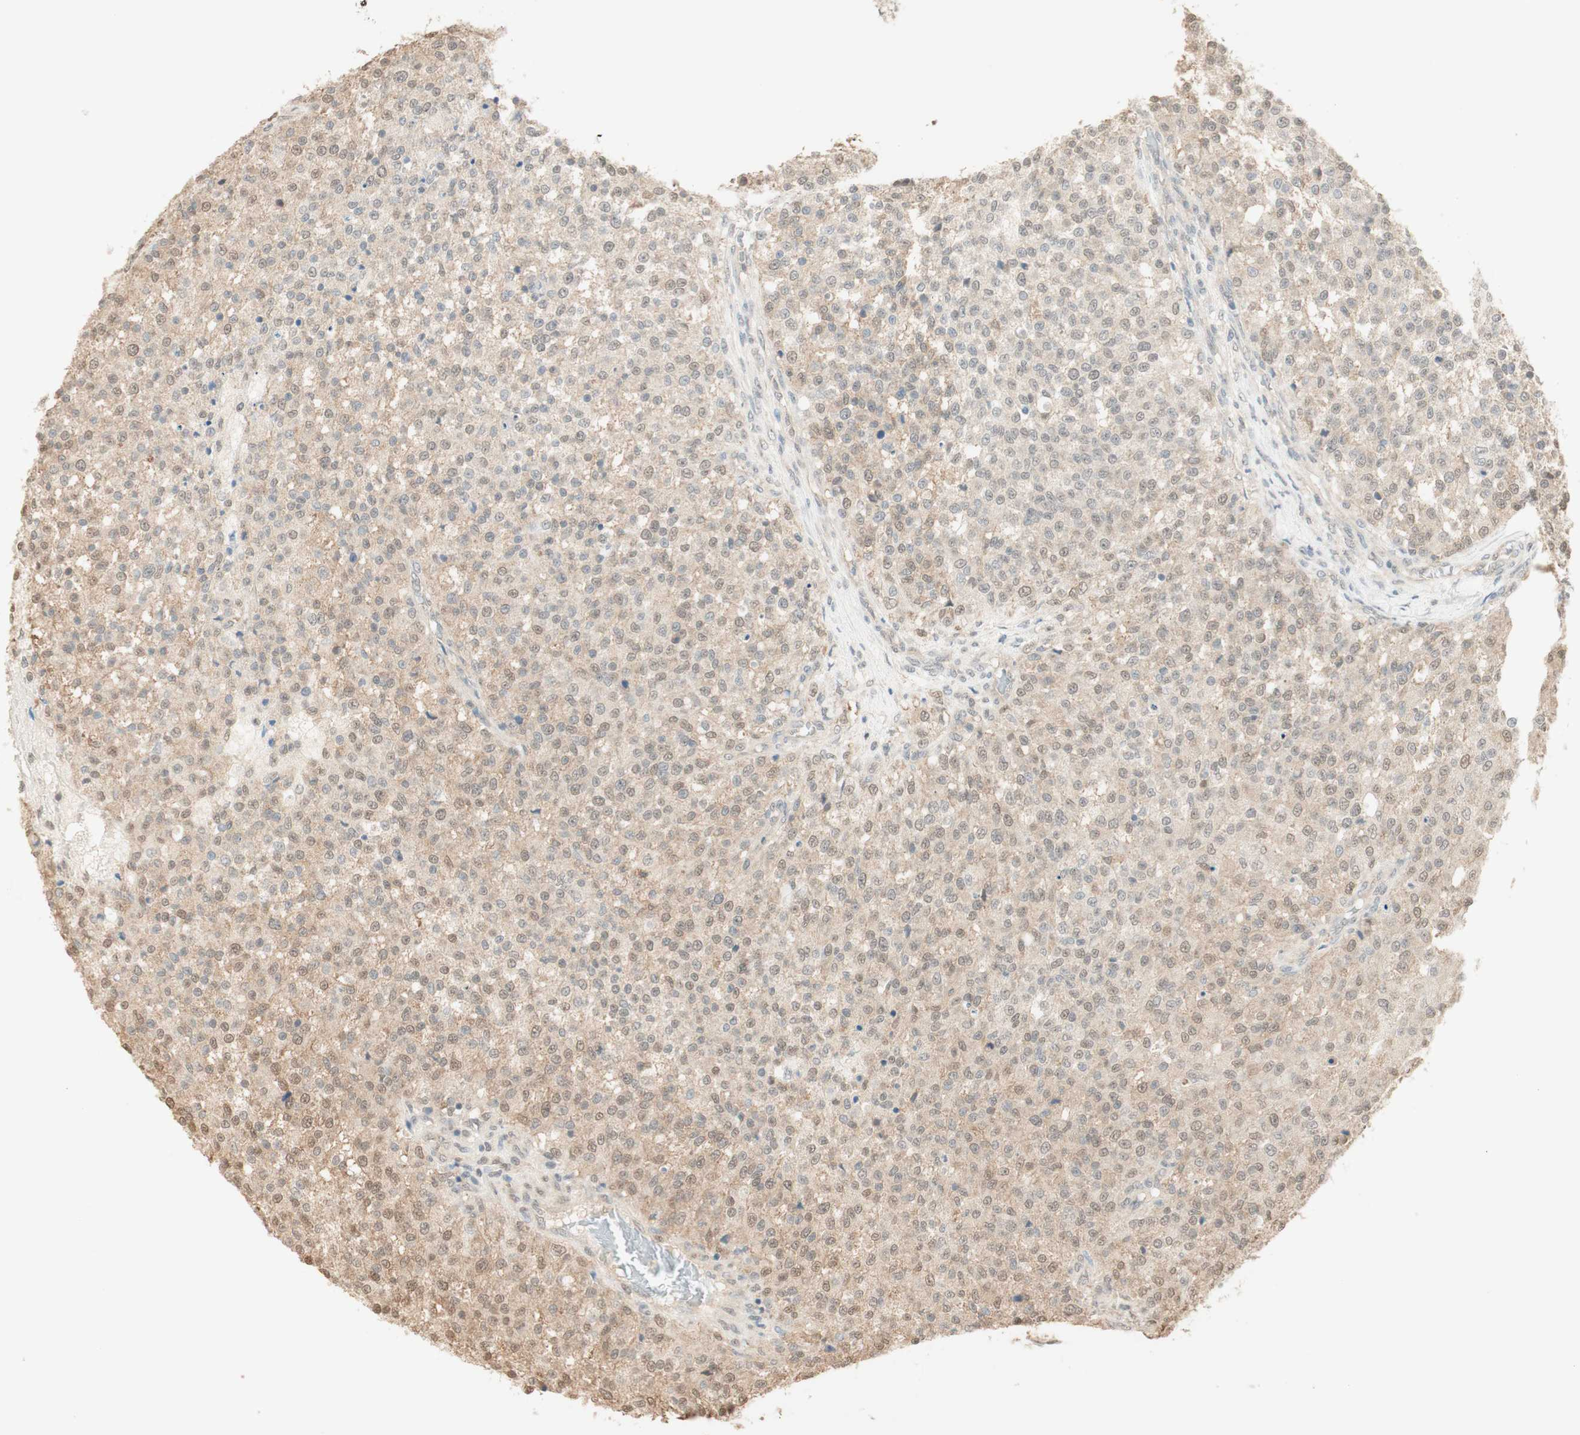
{"staining": {"intensity": "weak", "quantity": ">75%", "location": "cytoplasmic/membranous,nuclear"}, "tissue": "testis cancer", "cell_type": "Tumor cells", "image_type": "cancer", "snomed": [{"axis": "morphology", "description": "Seminoma, NOS"}, {"axis": "topography", "description": "Testis"}], "caption": "High-power microscopy captured an IHC image of testis cancer (seminoma), revealing weak cytoplasmic/membranous and nuclear staining in approximately >75% of tumor cells. (brown staining indicates protein expression, while blue staining denotes nuclei).", "gene": "SPINT2", "patient": {"sex": "male", "age": 59}}